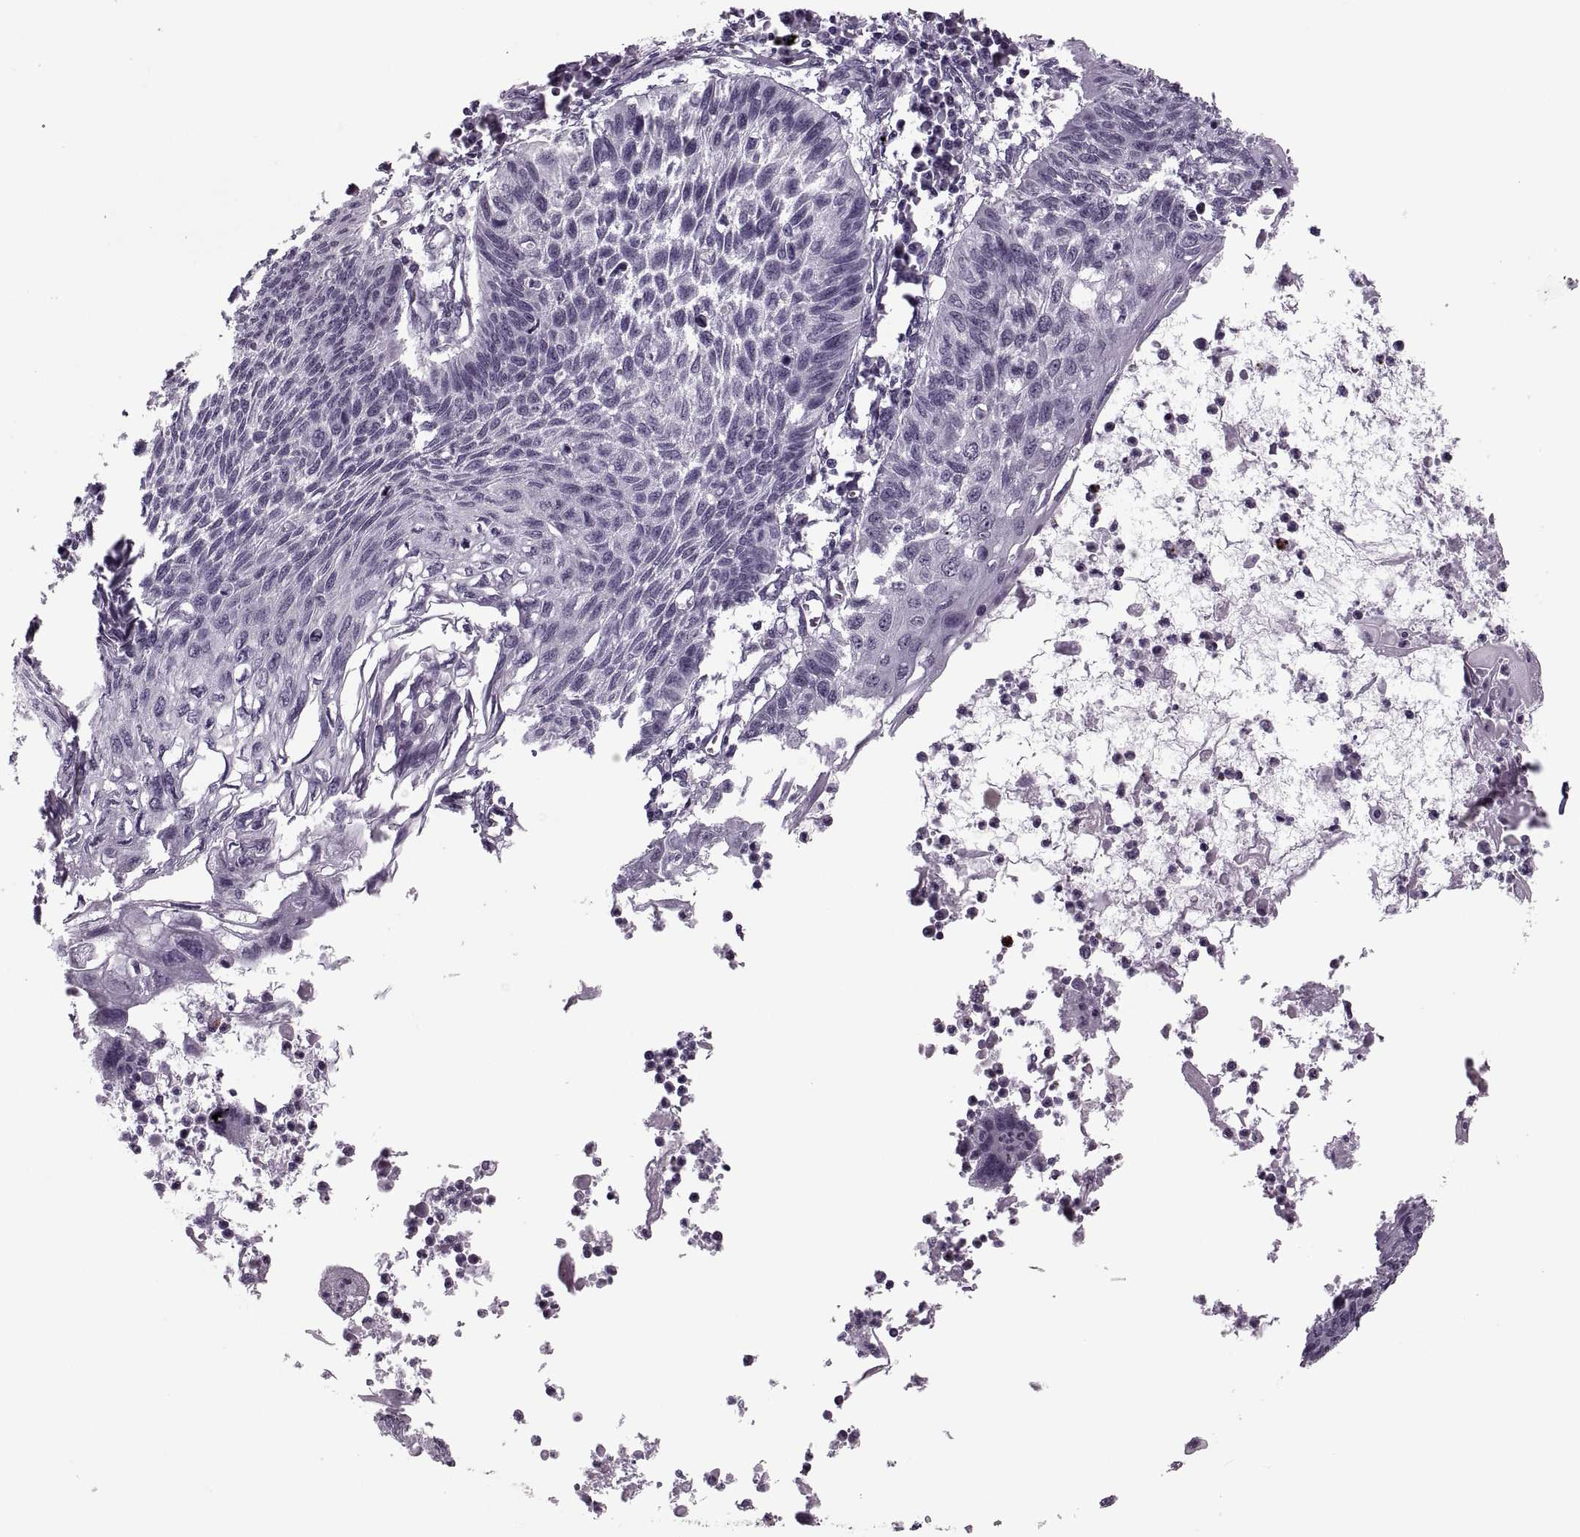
{"staining": {"intensity": "negative", "quantity": "none", "location": "none"}, "tissue": "lung cancer", "cell_type": "Tumor cells", "image_type": "cancer", "snomed": [{"axis": "morphology", "description": "Squamous cell carcinoma, NOS"}, {"axis": "topography", "description": "Lung"}], "caption": "This is an IHC histopathology image of squamous cell carcinoma (lung). There is no staining in tumor cells.", "gene": "PAGE5", "patient": {"sex": "male", "age": 78}}